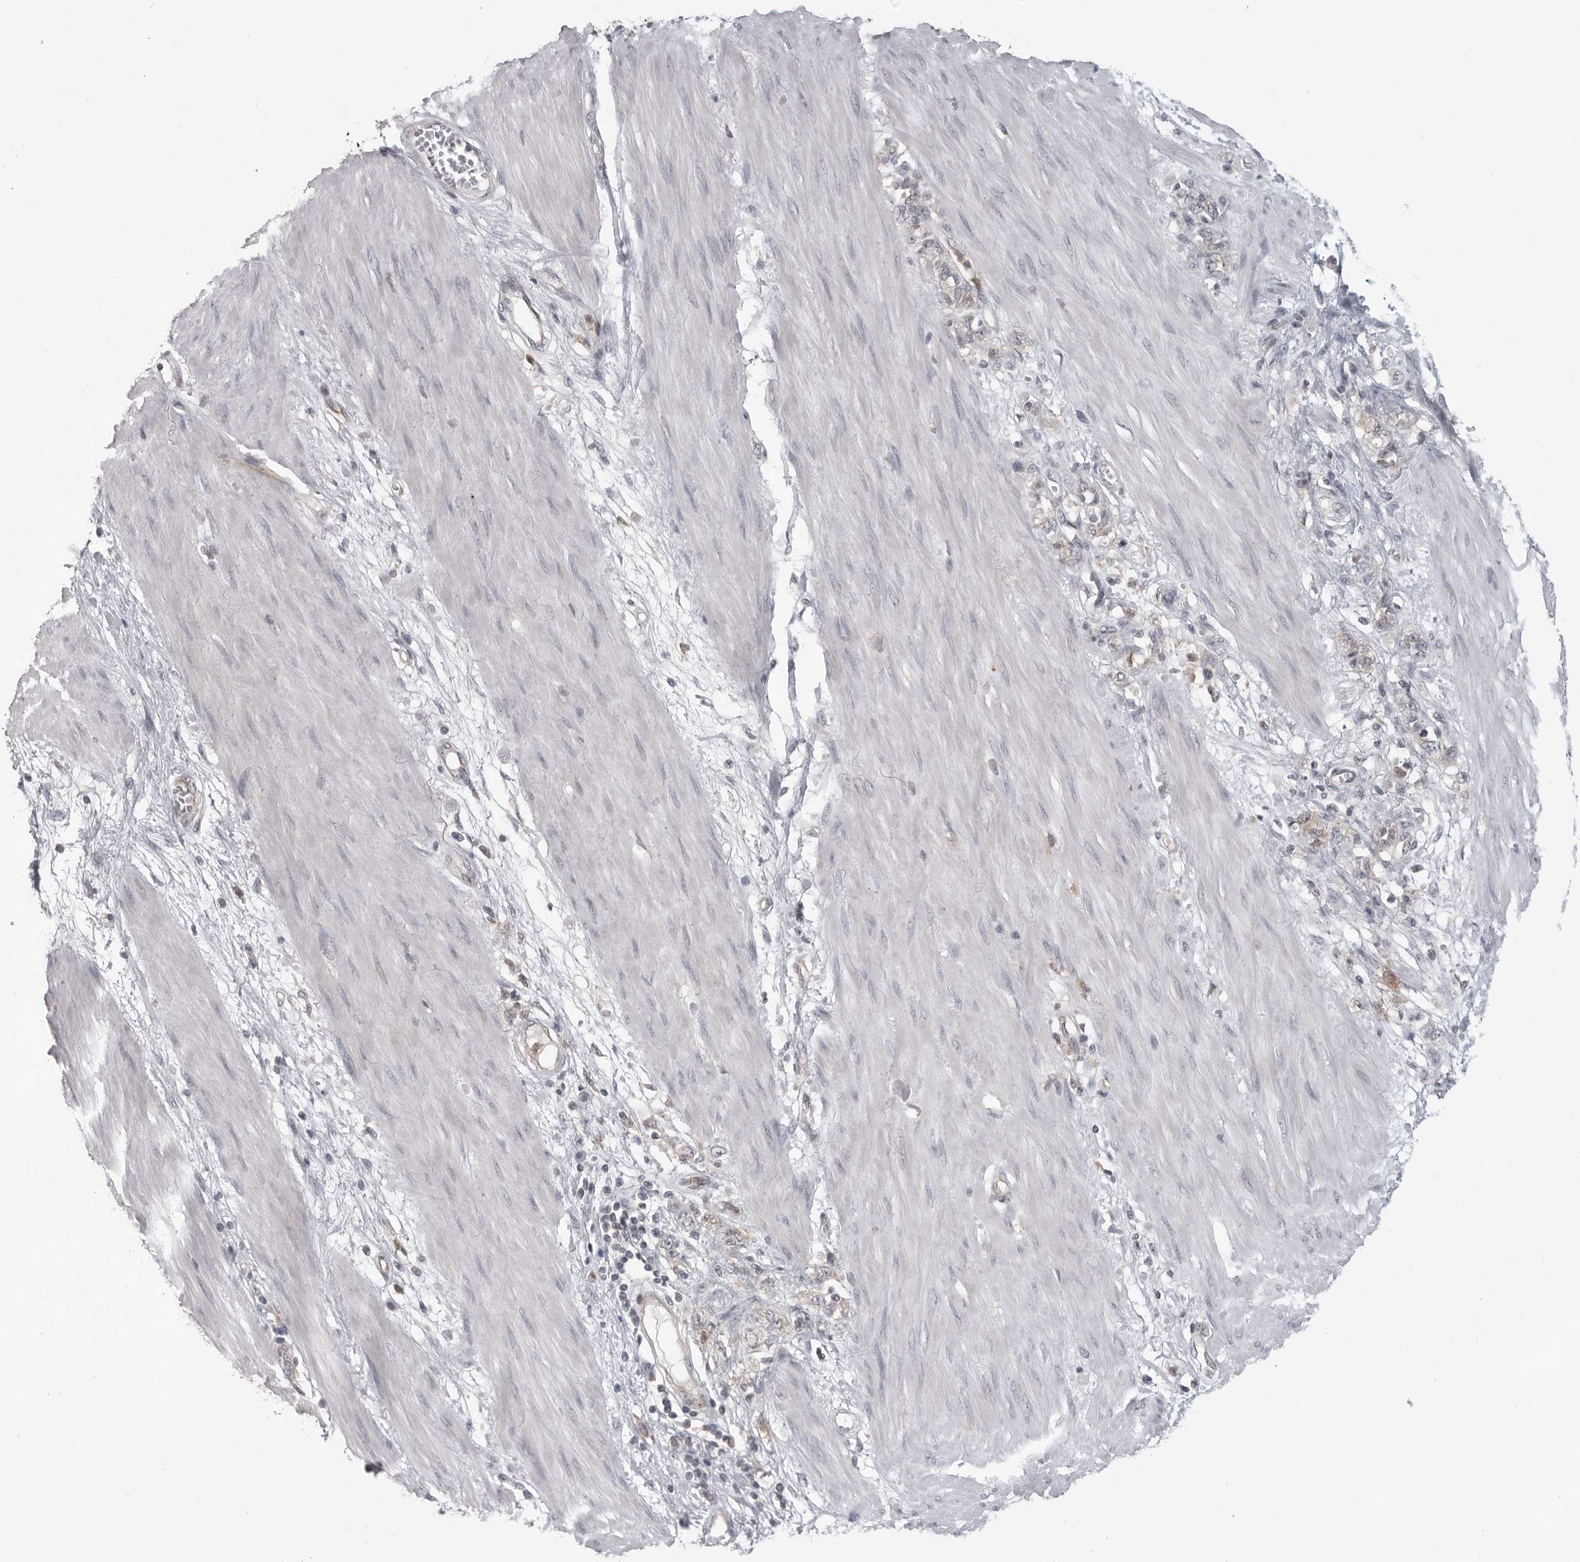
{"staining": {"intensity": "weak", "quantity": "<25%", "location": "cytoplasmic/membranous"}, "tissue": "stomach cancer", "cell_type": "Tumor cells", "image_type": "cancer", "snomed": [{"axis": "morphology", "description": "Adenocarcinoma, NOS"}, {"axis": "topography", "description": "Stomach"}], "caption": "There is no significant positivity in tumor cells of adenocarcinoma (stomach).", "gene": "IFNGR1", "patient": {"sex": "female", "age": 76}}